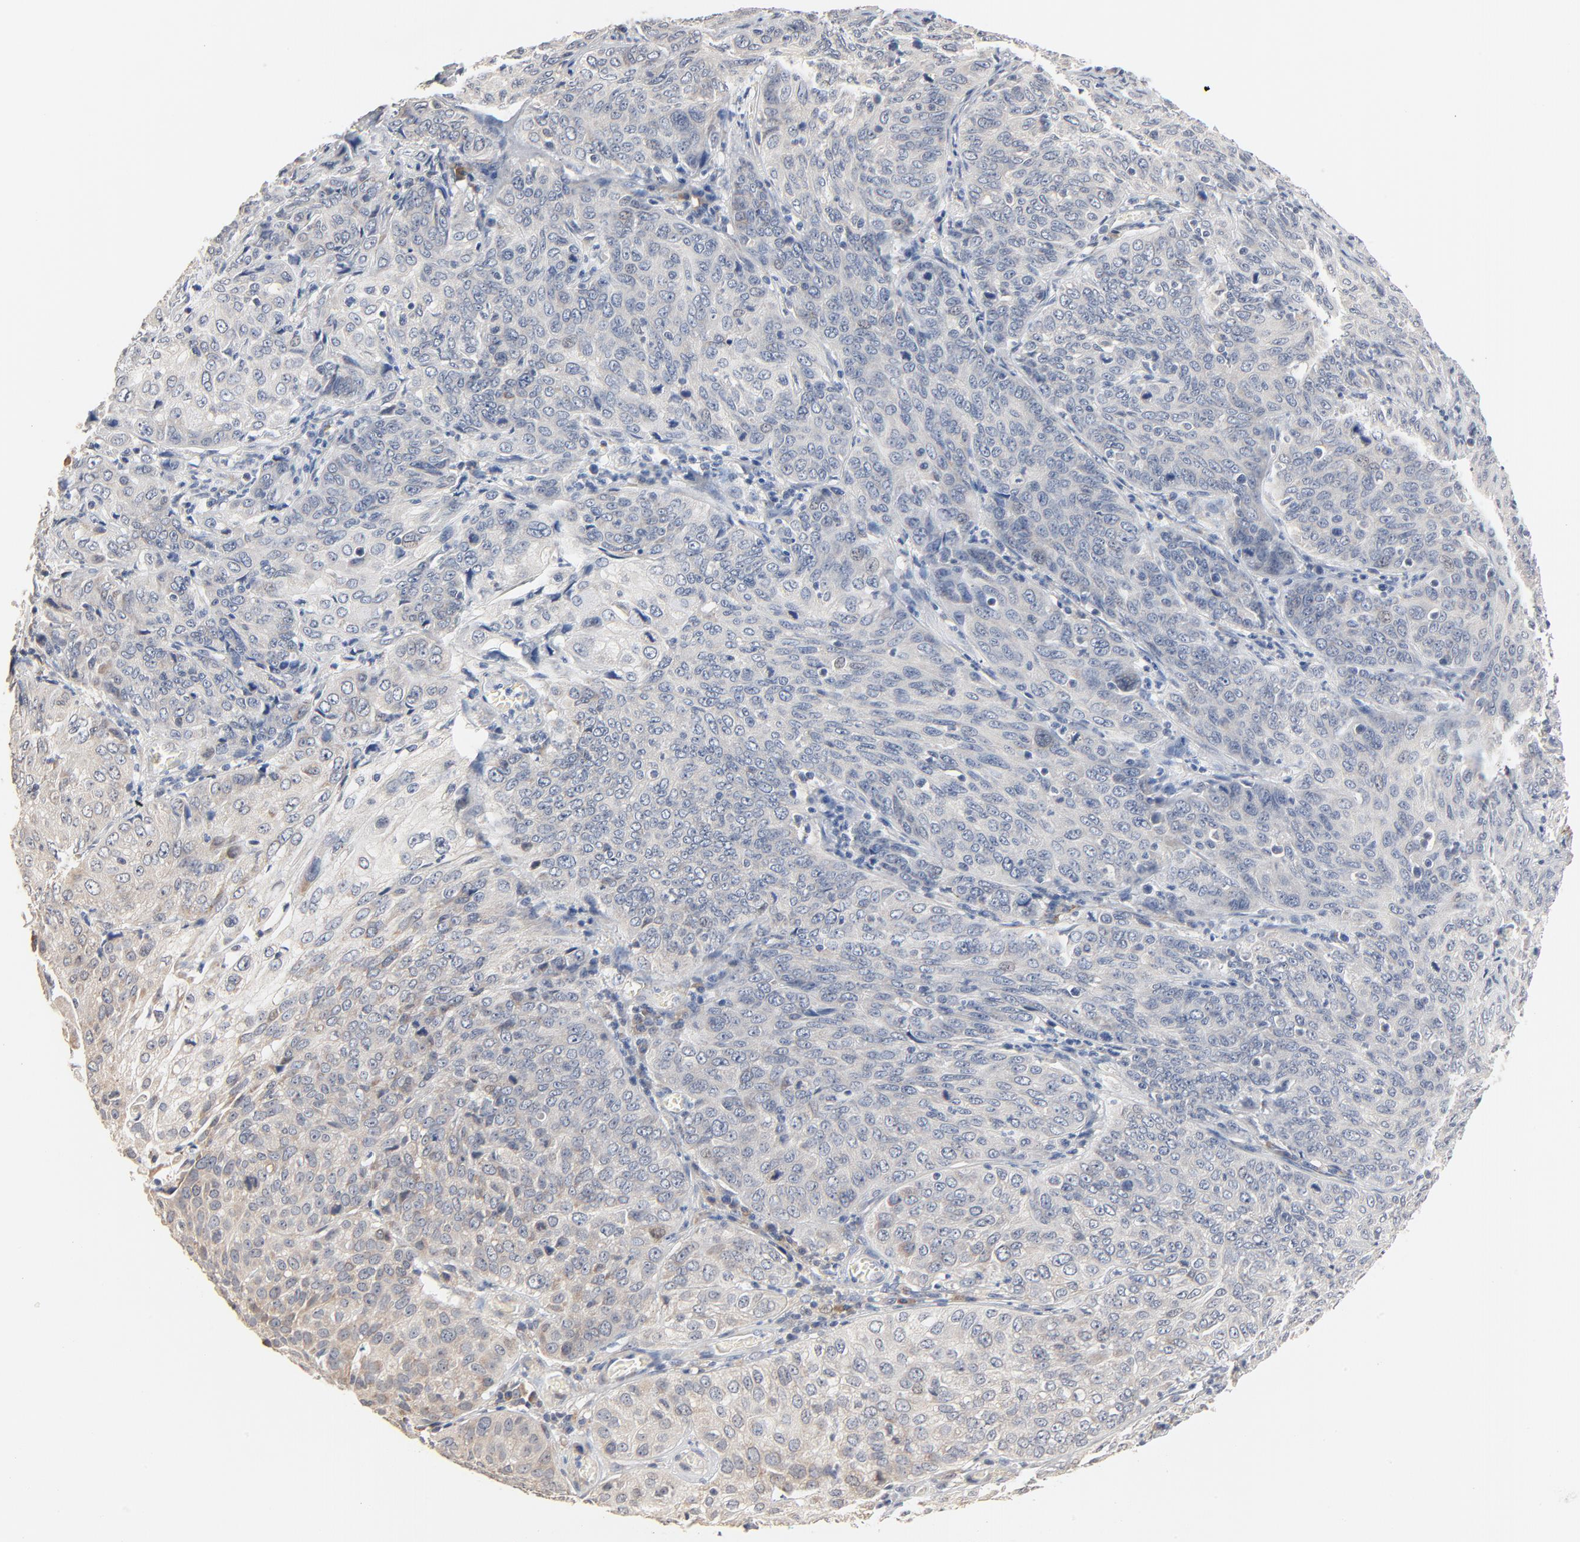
{"staining": {"intensity": "moderate", "quantity": "<25%", "location": "cytoplasmic/membranous"}, "tissue": "cervical cancer", "cell_type": "Tumor cells", "image_type": "cancer", "snomed": [{"axis": "morphology", "description": "Squamous cell carcinoma, NOS"}, {"axis": "topography", "description": "Cervix"}], "caption": "IHC histopathology image of neoplastic tissue: squamous cell carcinoma (cervical) stained using immunohistochemistry (IHC) demonstrates low levels of moderate protein expression localized specifically in the cytoplasmic/membranous of tumor cells, appearing as a cytoplasmic/membranous brown color.", "gene": "ZDHHC8", "patient": {"sex": "female", "age": 38}}